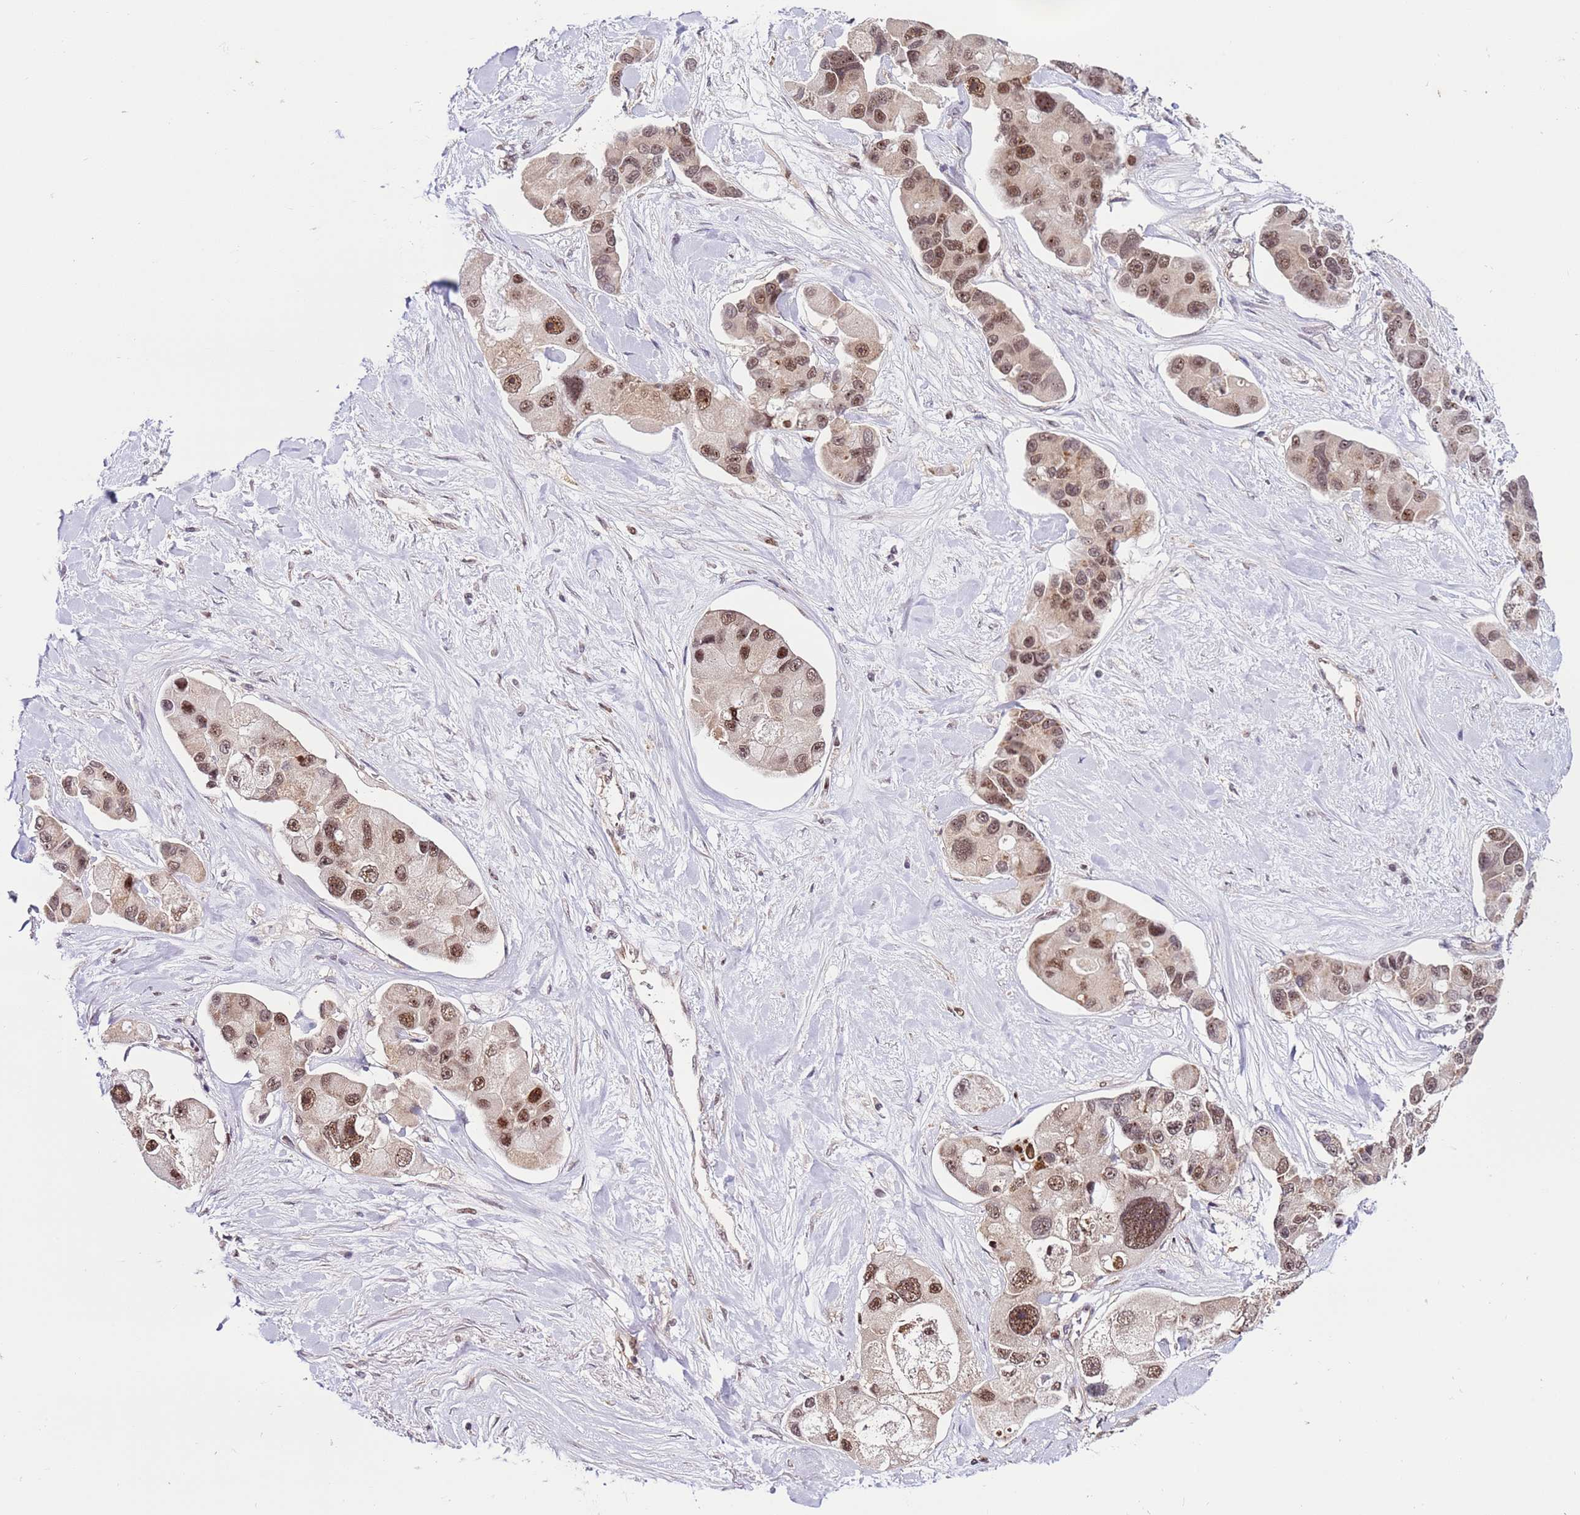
{"staining": {"intensity": "moderate", "quantity": ">75%", "location": "nuclear"}, "tissue": "lung cancer", "cell_type": "Tumor cells", "image_type": "cancer", "snomed": [{"axis": "morphology", "description": "Adenocarcinoma, NOS"}, {"axis": "topography", "description": "Lung"}], "caption": "Lung adenocarcinoma stained with a brown dye demonstrates moderate nuclear positive expression in about >75% of tumor cells.", "gene": "PRPF6", "patient": {"sex": "female", "age": 54}}